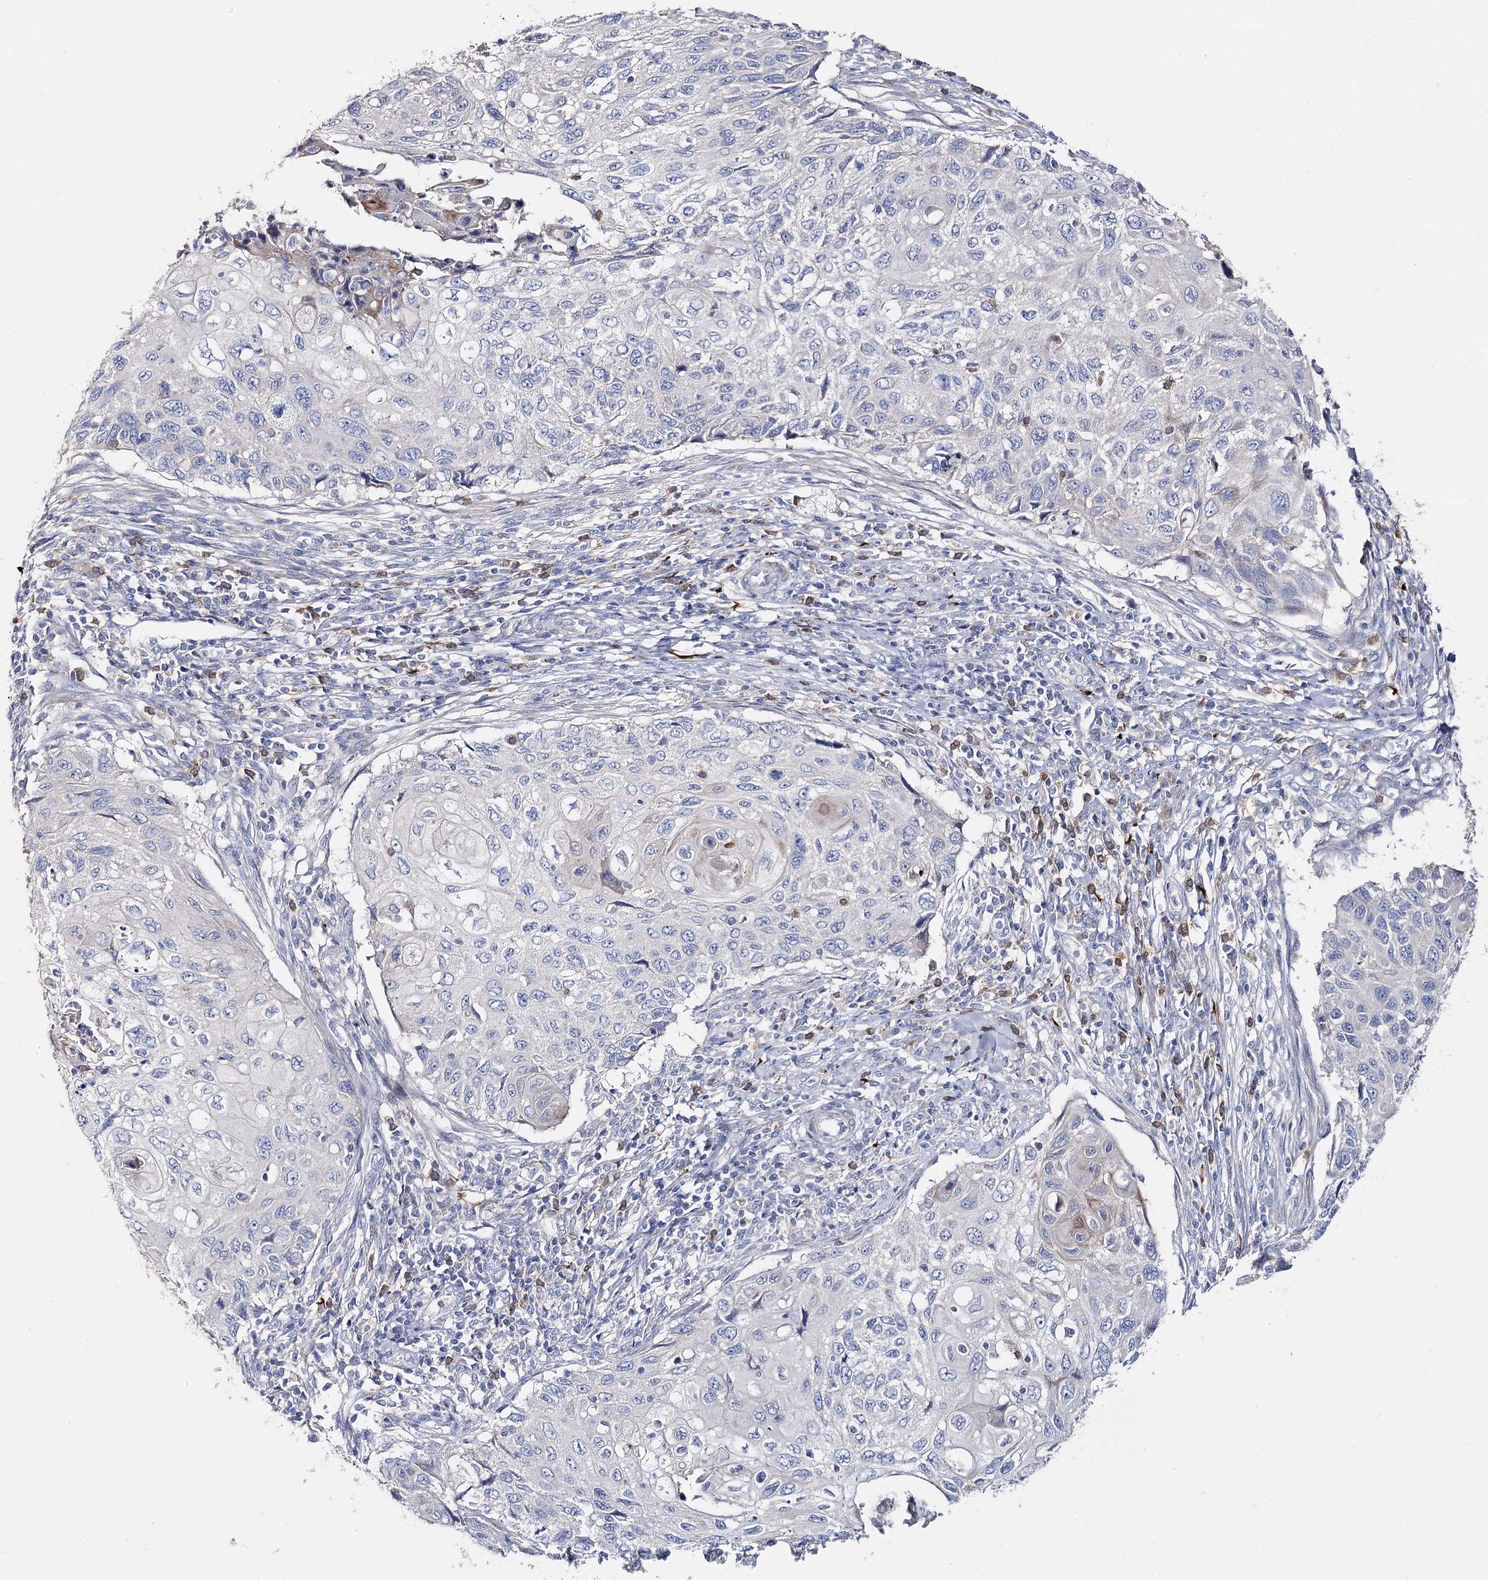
{"staining": {"intensity": "negative", "quantity": "none", "location": "none"}, "tissue": "cervical cancer", "cell_type": "Tumor cells", "image_type": "cancer", "snomed": [{"axis": "morphology", "description": "Squamous cell carcinoma, NOS"}, {"axis": "topography", "description": "Cervix"}], "caption": "Tumor cells show no significant expression in cervical cancer.", "gene": "NRAP", "patient": {"sex": "female", "age": 70}}